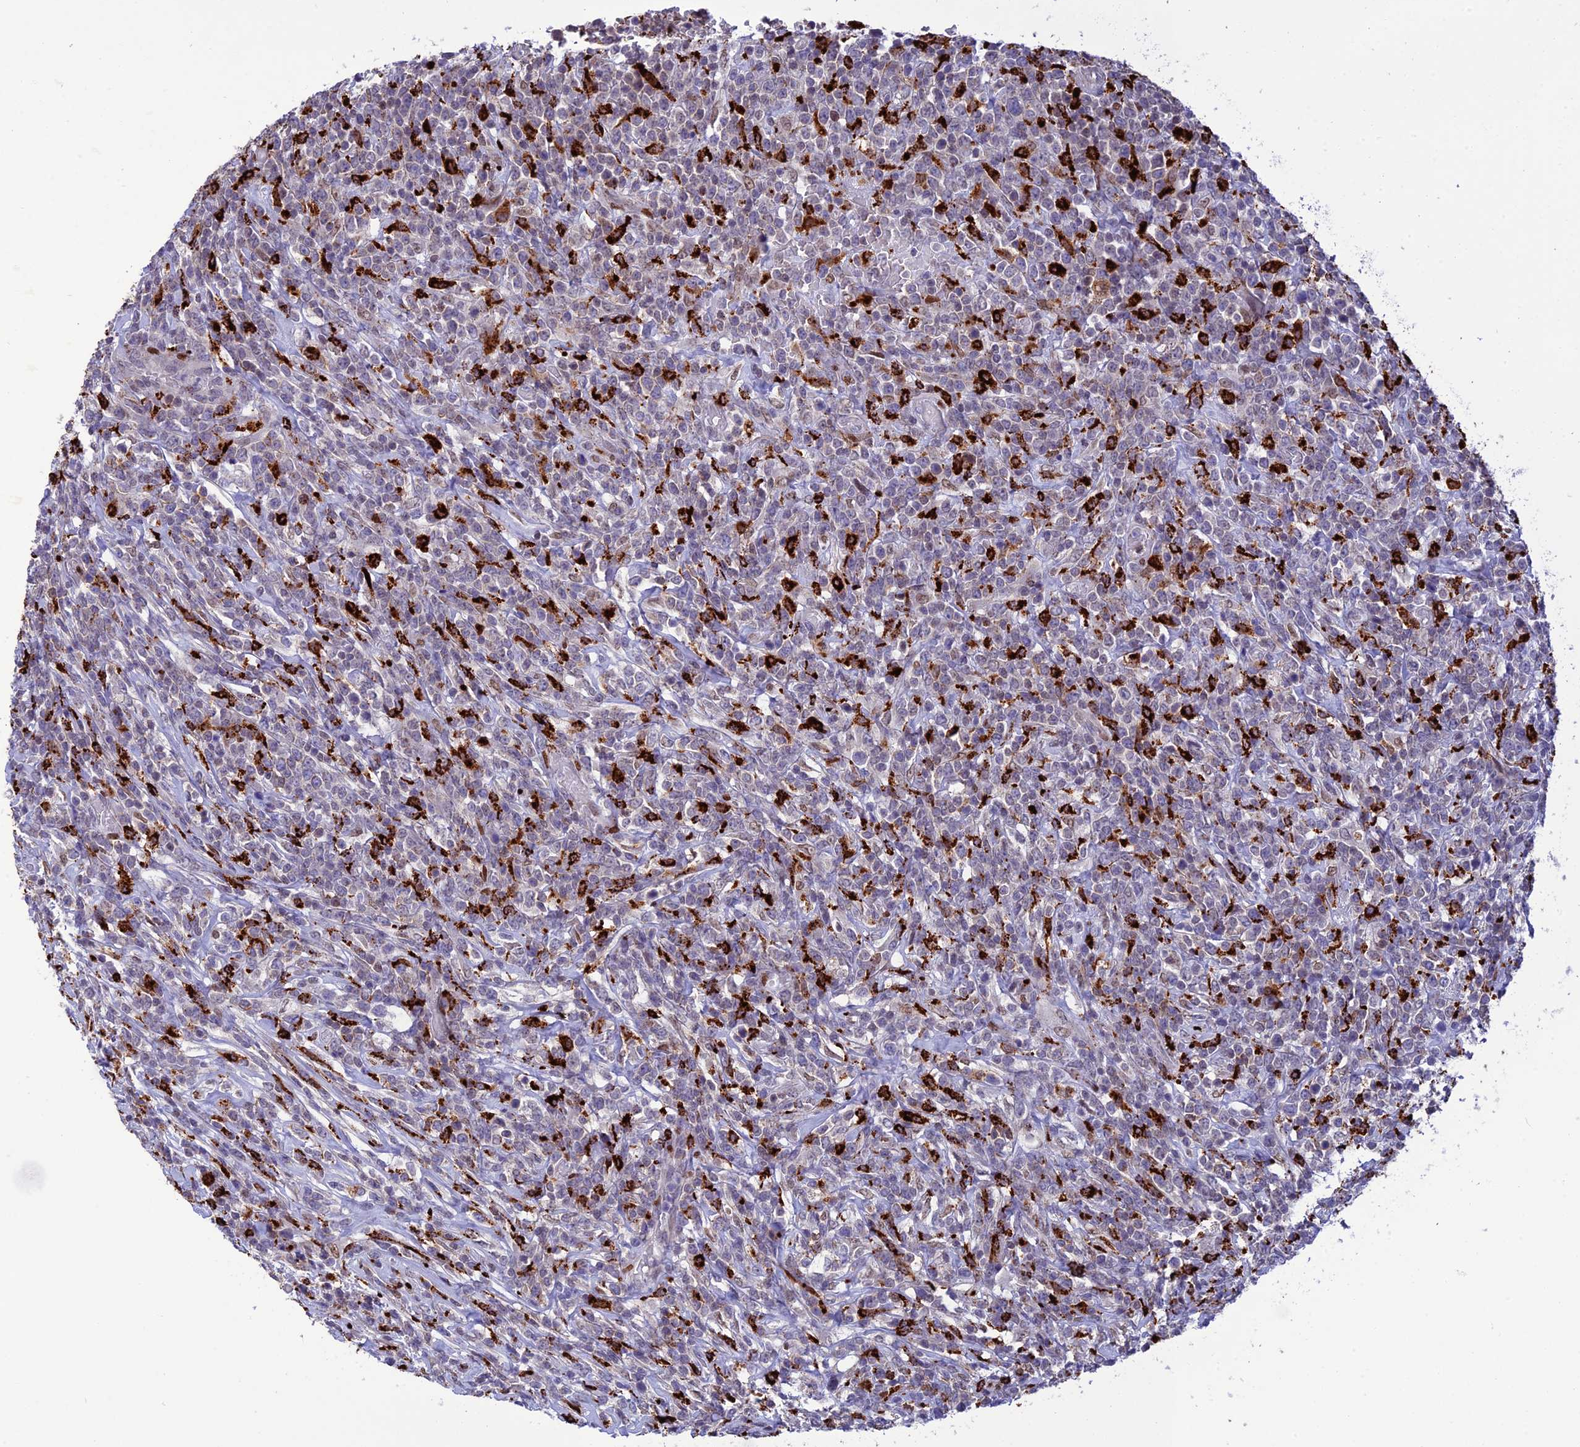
{"staining": {"intensity": "negative", "quantity": "none", "location": "none"}, "tissue": "lymphoma", "cell_type": "Tumor cells", "image_type": "cancer", "snomed": [{"axis": "morphology", "description": "Malignant lymphoma, non-Hodgkin's type, High grade"}, {"axis": "topography", "description": "Colon"}], "caption": "Immunohistochemistry of malignant lymphoma, non-Hodgkin's type (high-grade) shows no expression in tumor cells.", "gene": "HIC1", "patient": {"sex": "female", "age": 53}}